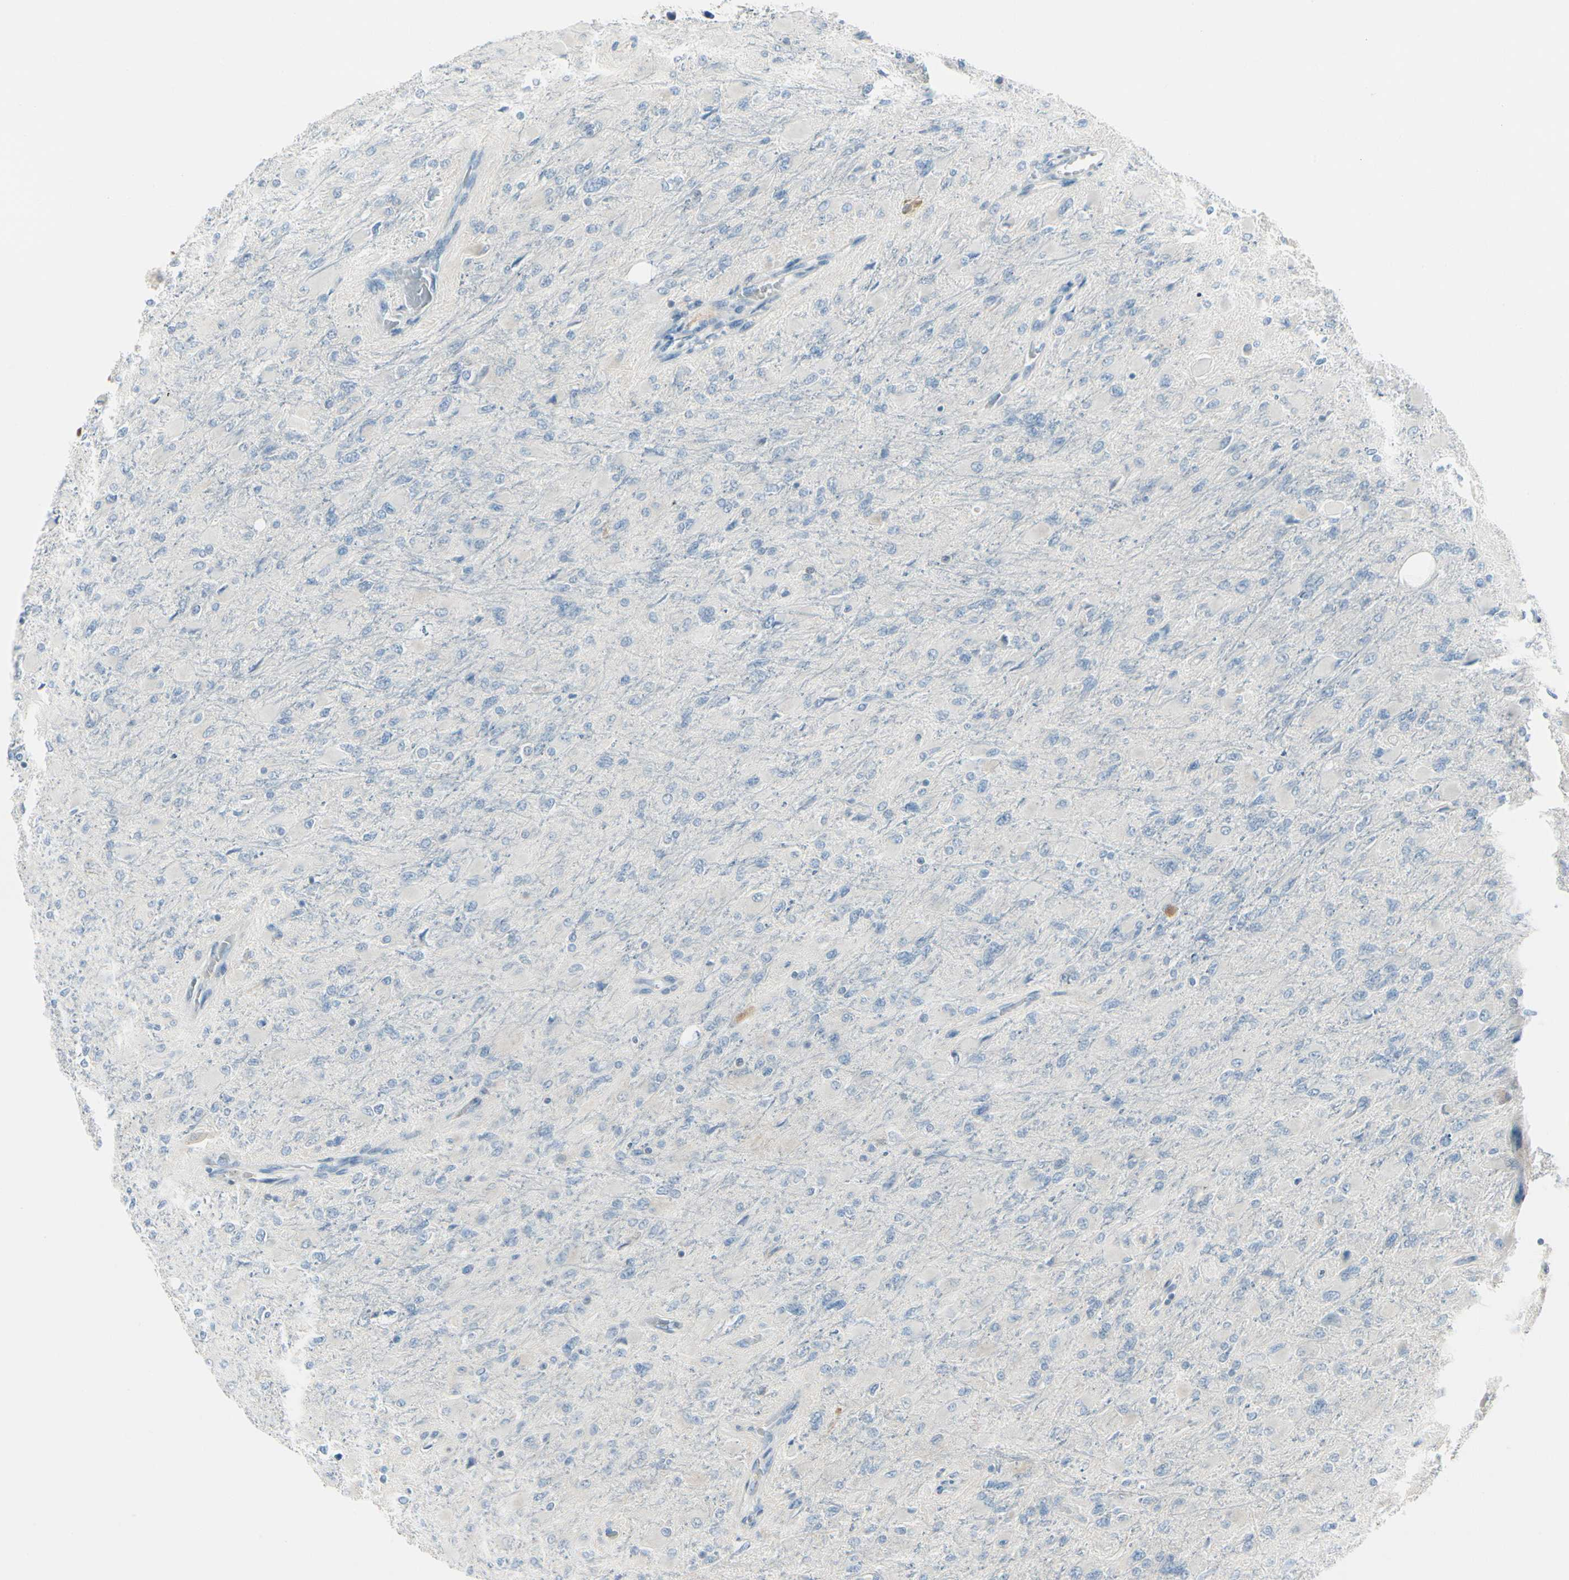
{"staining": {"intensity": "negative", "quantity": "none", "location": "none"}, "tissue": "glioma", "cell_type": "Tumor cells", "image_type": "cancer", "snomed": [{"axis": "morphology", "description": "Glioma, malignant, High grade"}, {"axis": "topography", "description": "Cerebral cortex"}], "caption": "IHC of malignant high-grade glioma shows no positivity in tumor cells. (DAB (3,3'-diaminobenzidine) immunohistochemistry (IHC) visualized using brightfield microscopy, high magnification).", "gene": "TRAF1", "patient": {"sex": "female", "age": 36}}